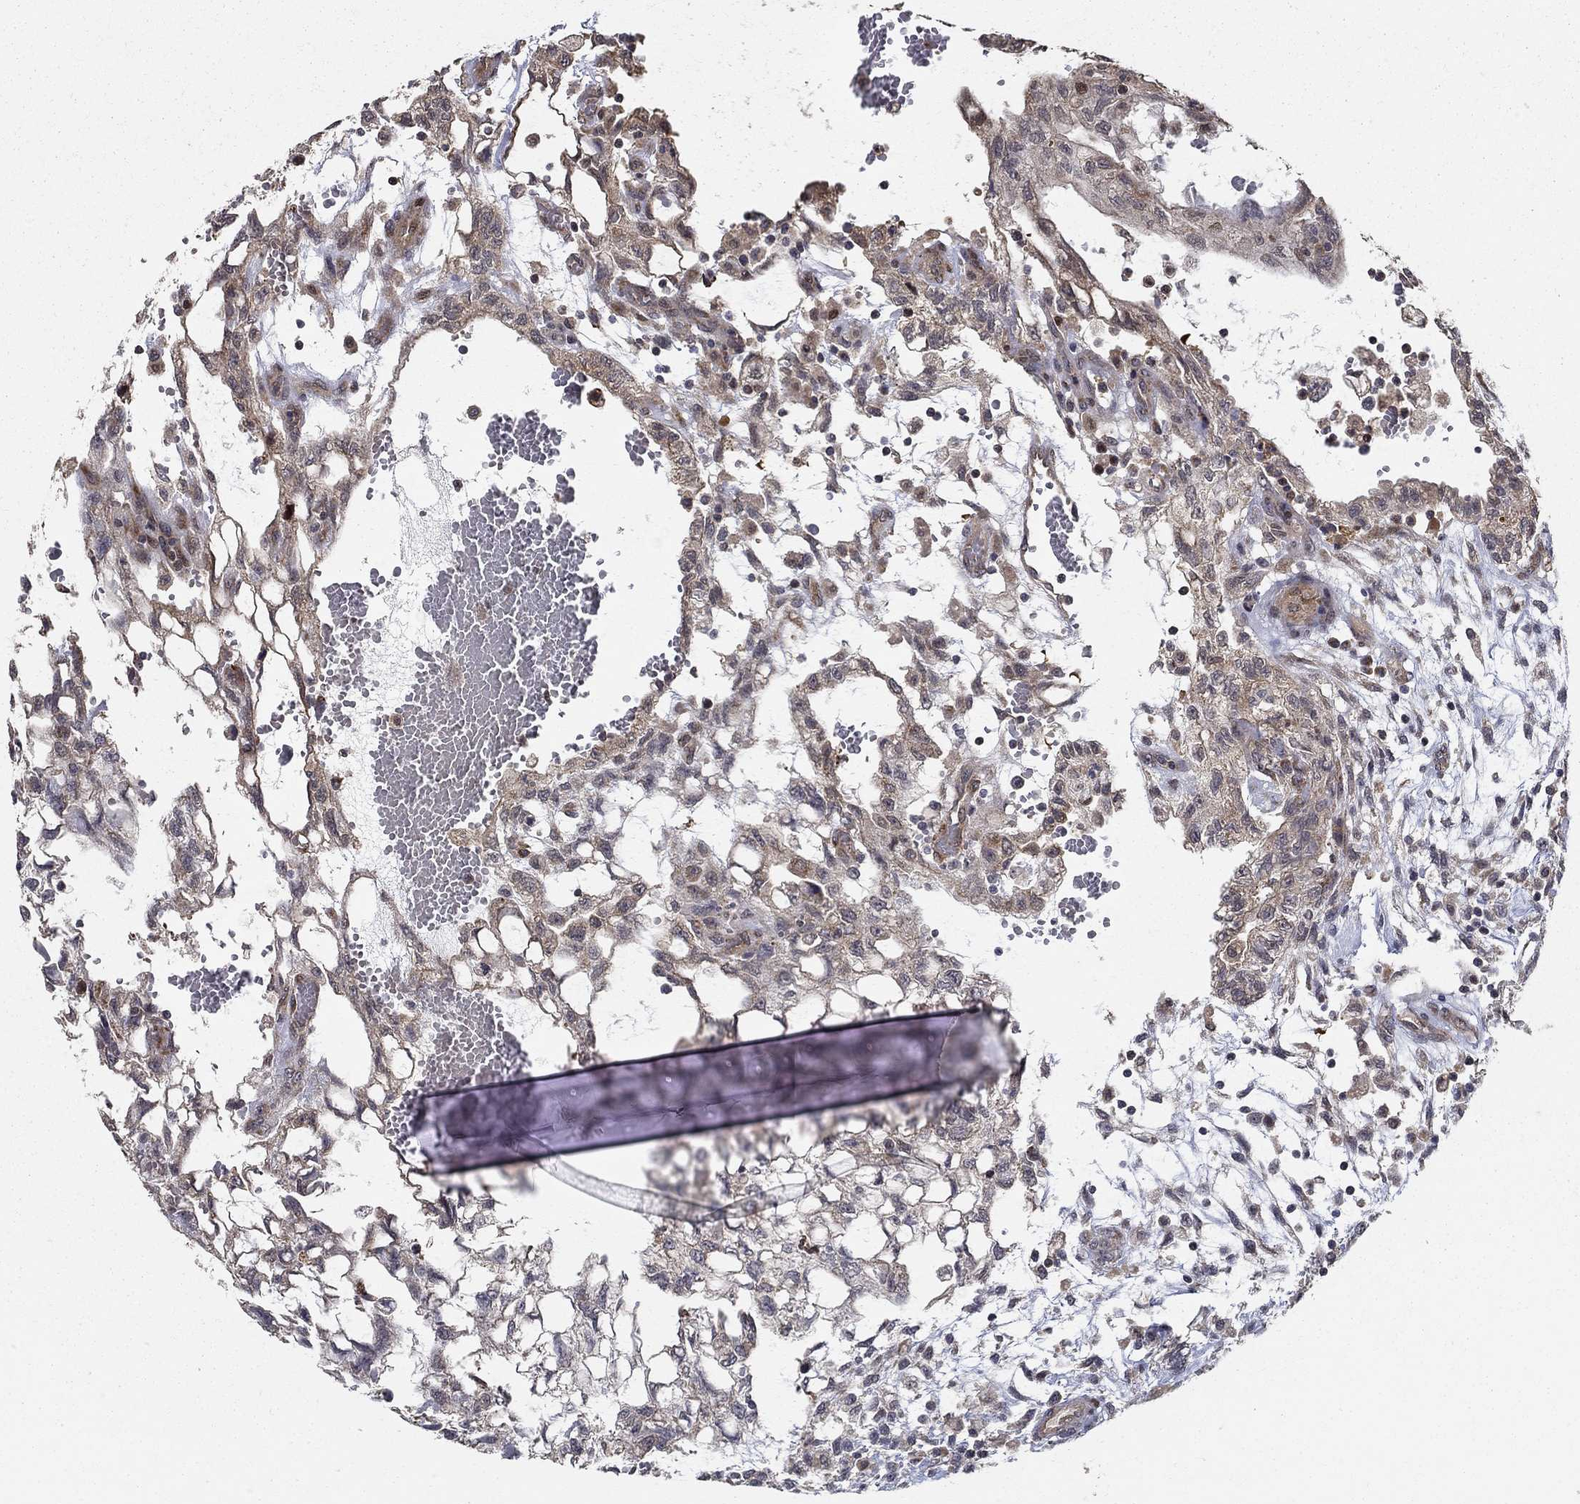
{"staining": {"intensity": "weak", "quantity": "25%-75%", "location": "cytoplasmic/membranous"}, "tissue": "testis cancer", "cell_type": "Tumor cells", "image_type": "cancer", "snomed": [{"axis": "morphology", "description": "Carcinoma, Embryonal, NOS"}, {"axis": "topography", "description": "Testis"}], "caption": "The micrograph demonstrates staining of testis embryonal carcinoma, revealing weak cytoplasmic/membranous protein expression (brown color) within tumor cells. (Stains: DAB in brown, nuclei in blue, Microscopy: brightfield microscopy at high magnification).", "gene": "ZNF594", "patient": {"sex": "male", "age": 32}}